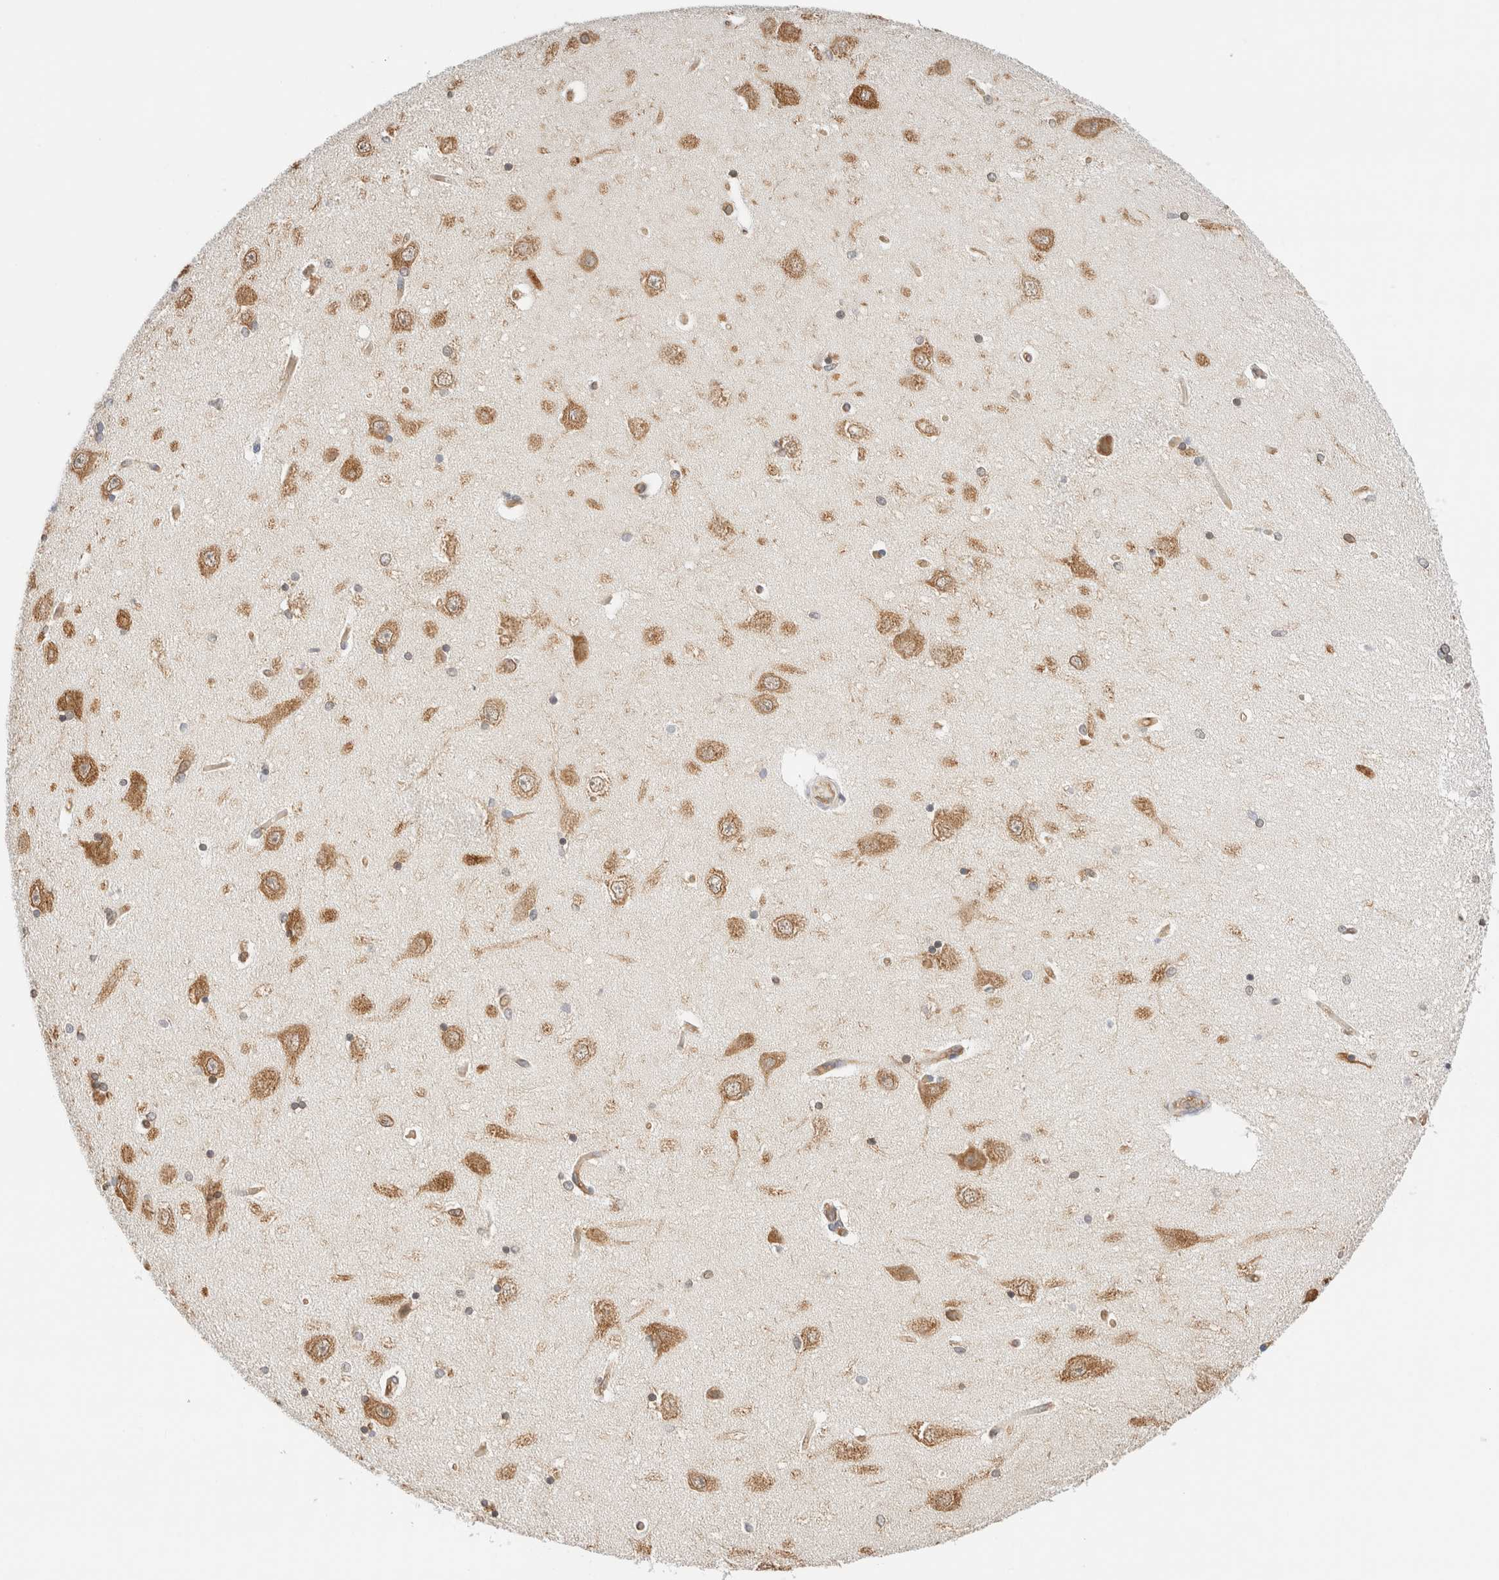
{"staining": {"intensity": "moderate", "quantity": "<25%", "location": "cytoplasmic/membranous"}, "tissue": "hippocampus", "cell_type": "Glial cells", "image_type": "normal", "snomed": [{"axis": "morphology", "description": "Normal tissue, NOS"}, {"axis": "topography", "description": "Hippocampus"}], "caption": "An immunohistochemistry image of normal tissue is shown. Protein staining in brown shows moderate cytoplasmic/membranous positivity in hippocampus within glial cells. The staining is performed using DAB (3,3'-diaminobenzidine) brown chromogen to label protein expression. The nuclei are counter-stained blue using hematoxylin.", "gene": "SYVN1", "patient": {"sex": "female", "age": 54}}